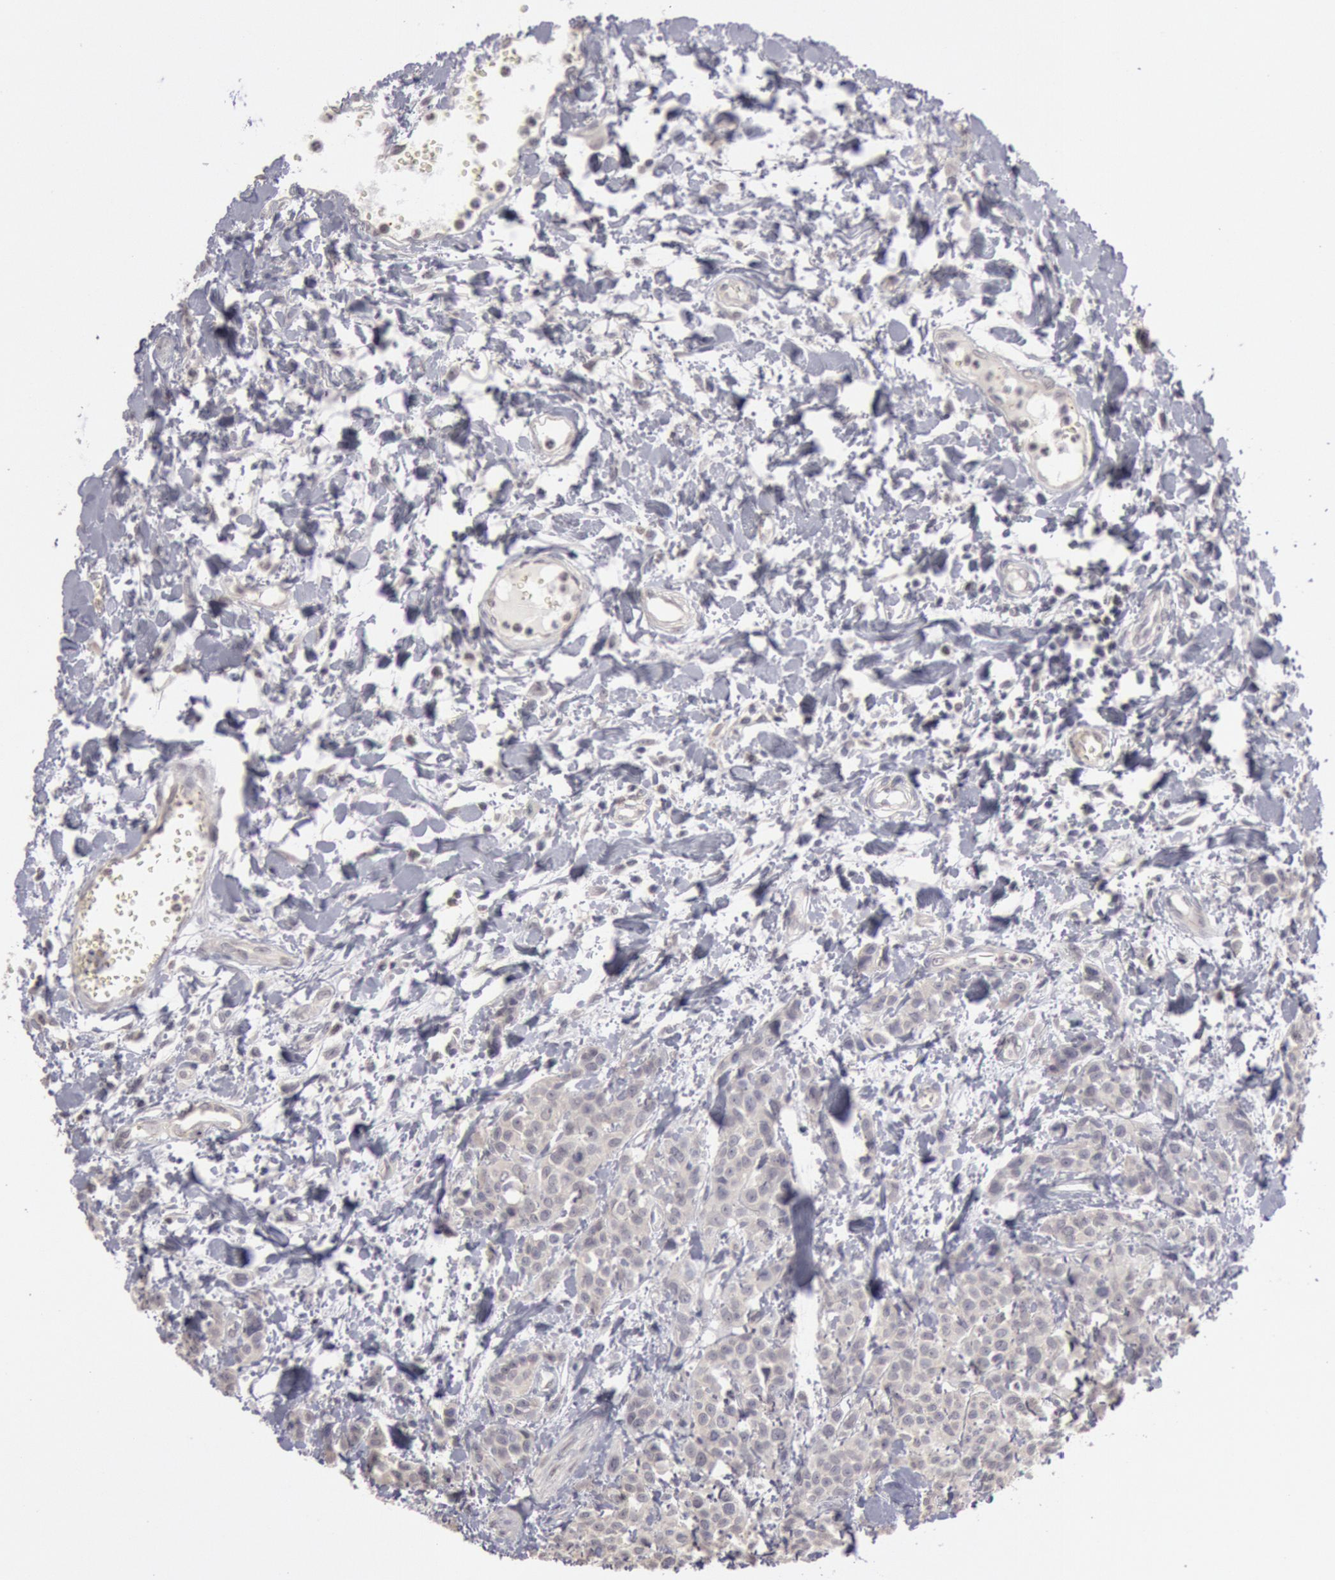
{"staining": {"intensity": "negative", "quantity": "none", "location": "none"}, "tissue": "urothelial cancer", "cell_type": "Tumor cells", "image_type": "cancer", "snomed": [{"axis": "morphology", "description": "Urothelial carcinoma, High grade"}, {"axis": "topography", "description": "Urinary bladder"}], "caption": "Immunohistochemical staining of human urothelial carcinoma (high-grade) shows no significant expression in tumor cells.", "gene": "RIMBP3C", "patient": {"sex": "male", "age": 56}}